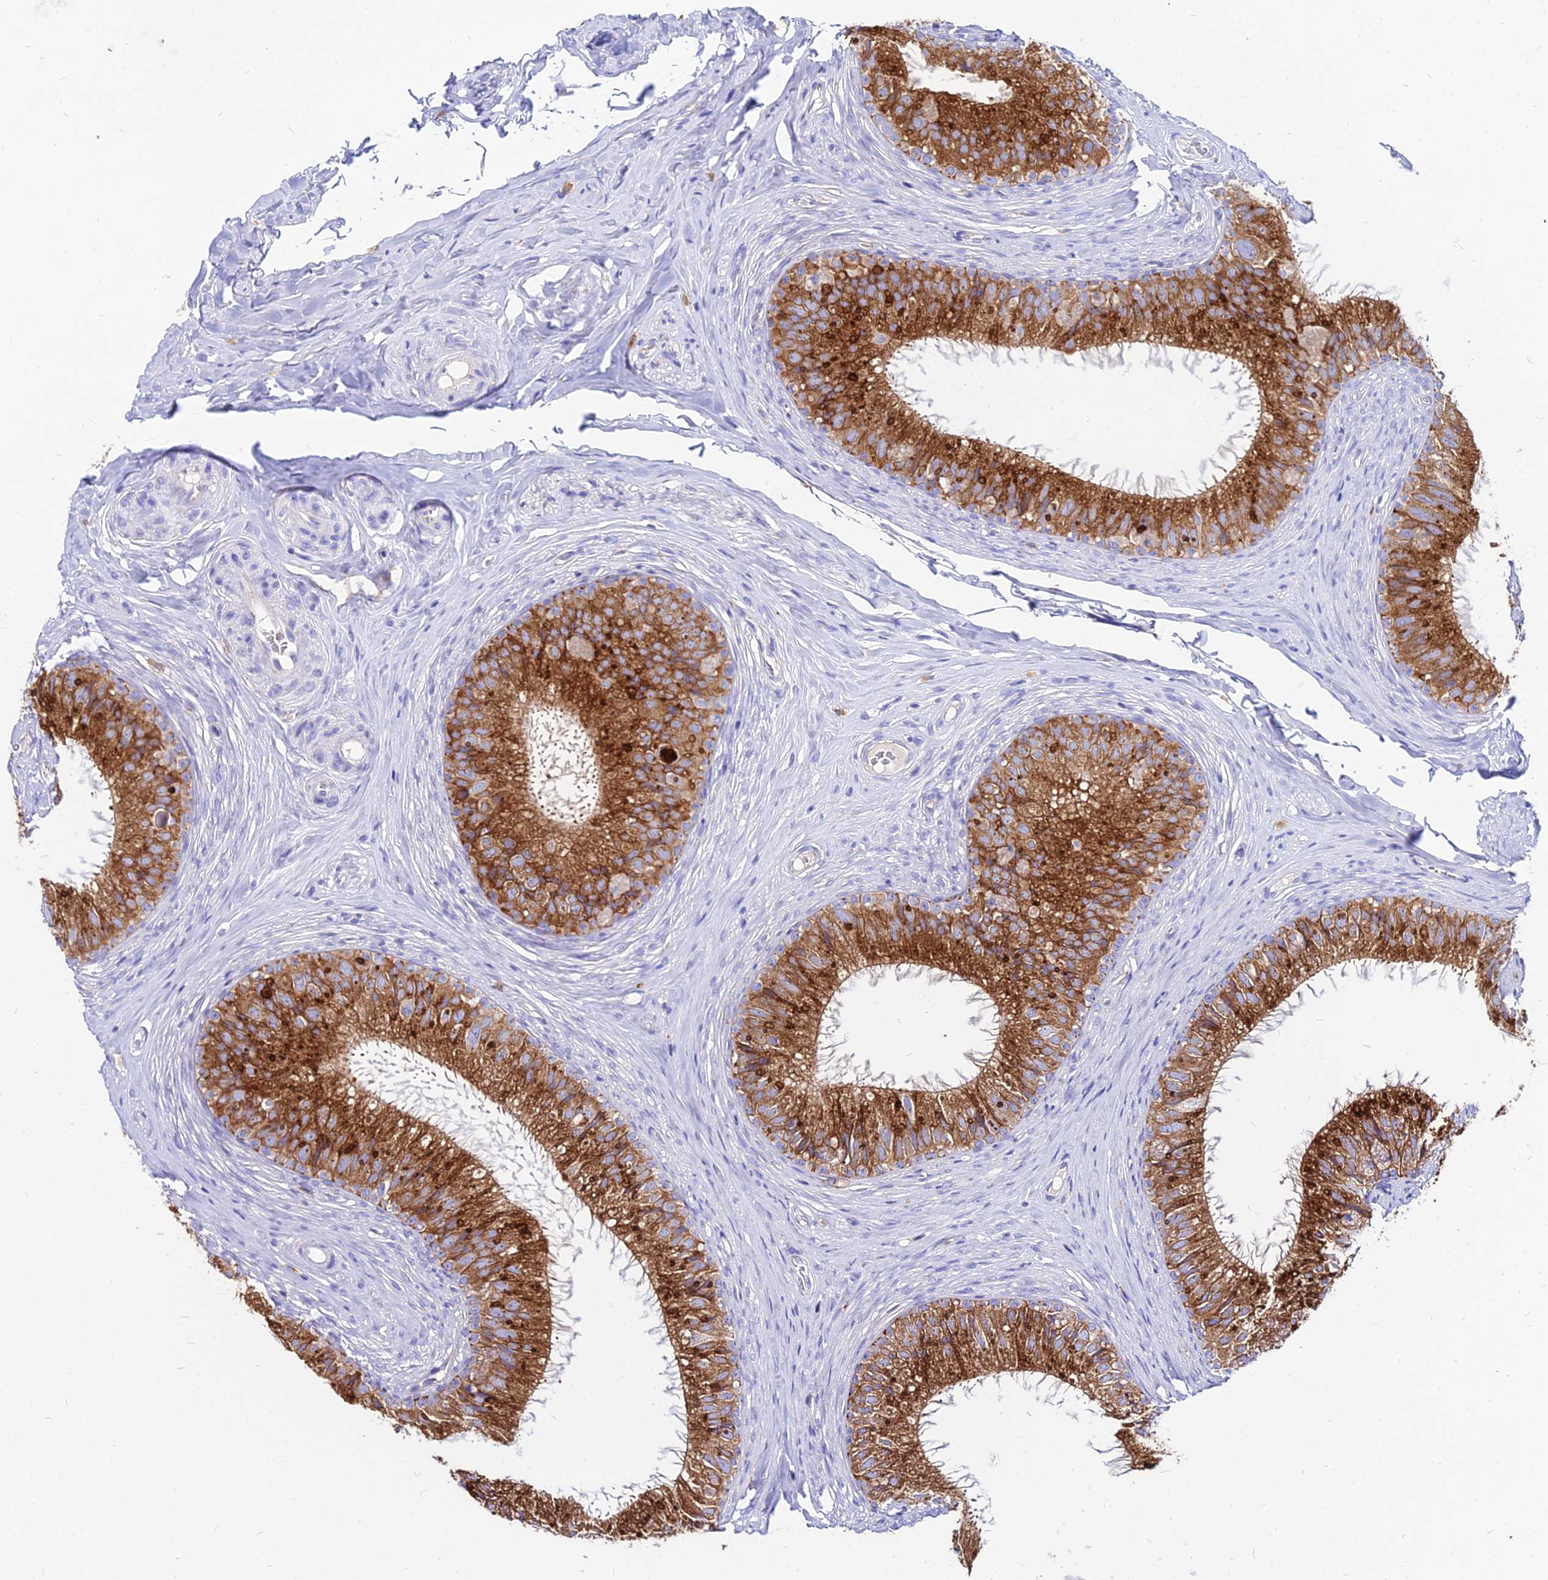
{"staining": {"intensity": "strong", "quantity": ">75%", "location": "cytoplasmic/membranous"}, "tissue": "epididymis", "cell_type": "Glandular cells", "image_type": "normal", "snomed": [{"axis": "morphology", "description": "Normal tissue, NOS"}, {"axis": "topography", "description": "Epididymis"}], "caption": "Benign epididymis exhibits strong cytoplasmic/membranous expression in about >75% of glandular cells.", "gene": "AGTRAP", "patient": {"sex": "male", "age": 34}}